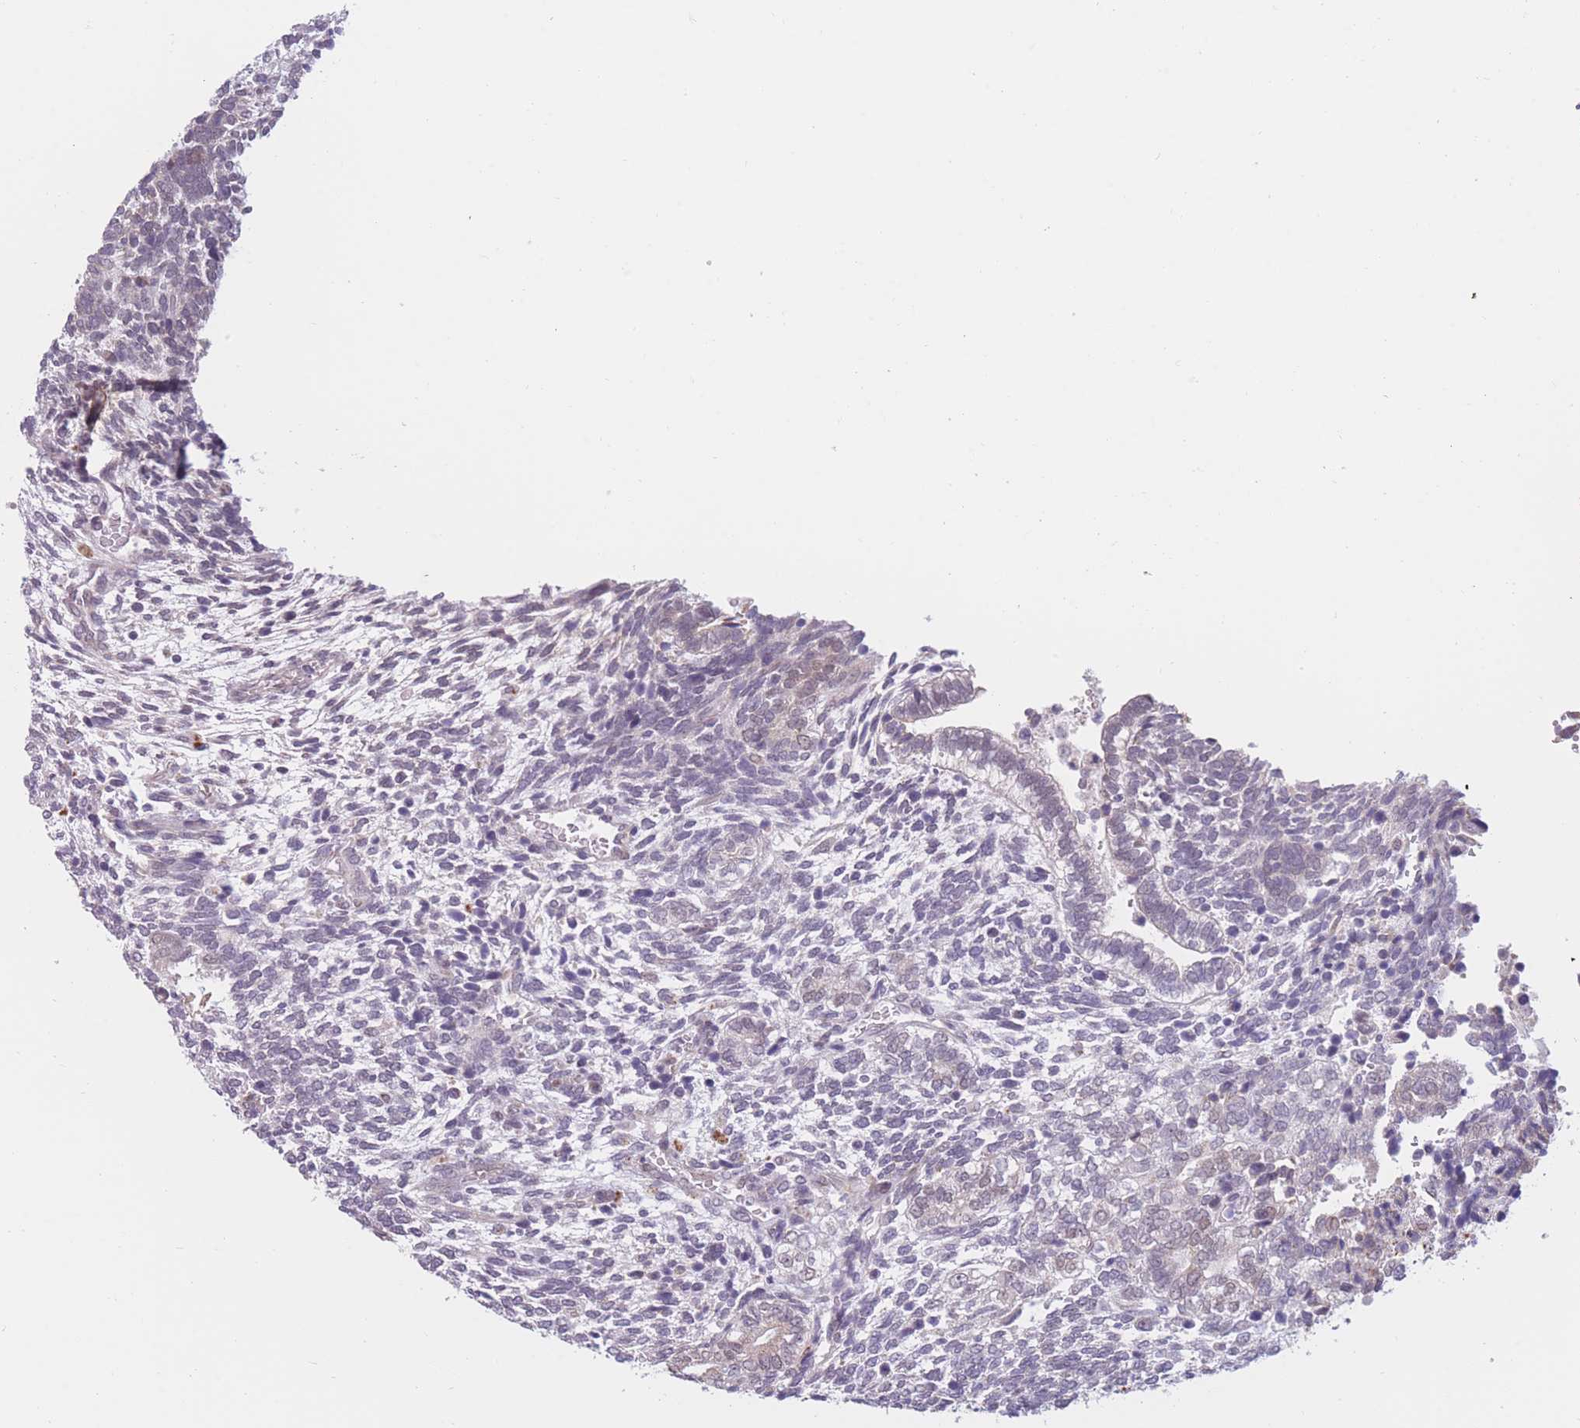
{"staining": {"intensity": "negative", "quantity": "none", "location": "none"}, "tissue": "testis cancer", "cell_type": "Tumor cells", "image_type": "cancer", "snomed": [{"axis": "morphology", "description": "Carcinoma, Embryonal, NOS"}, {"axis": "topography", "description": "Testis"}], "caption": "Micrograph shows no protein positivity in tumor cells of embryonal carcinoma (testis) tissue.", "gene": "COL27A1", "patient": {"sex": "male", "age": 23}}